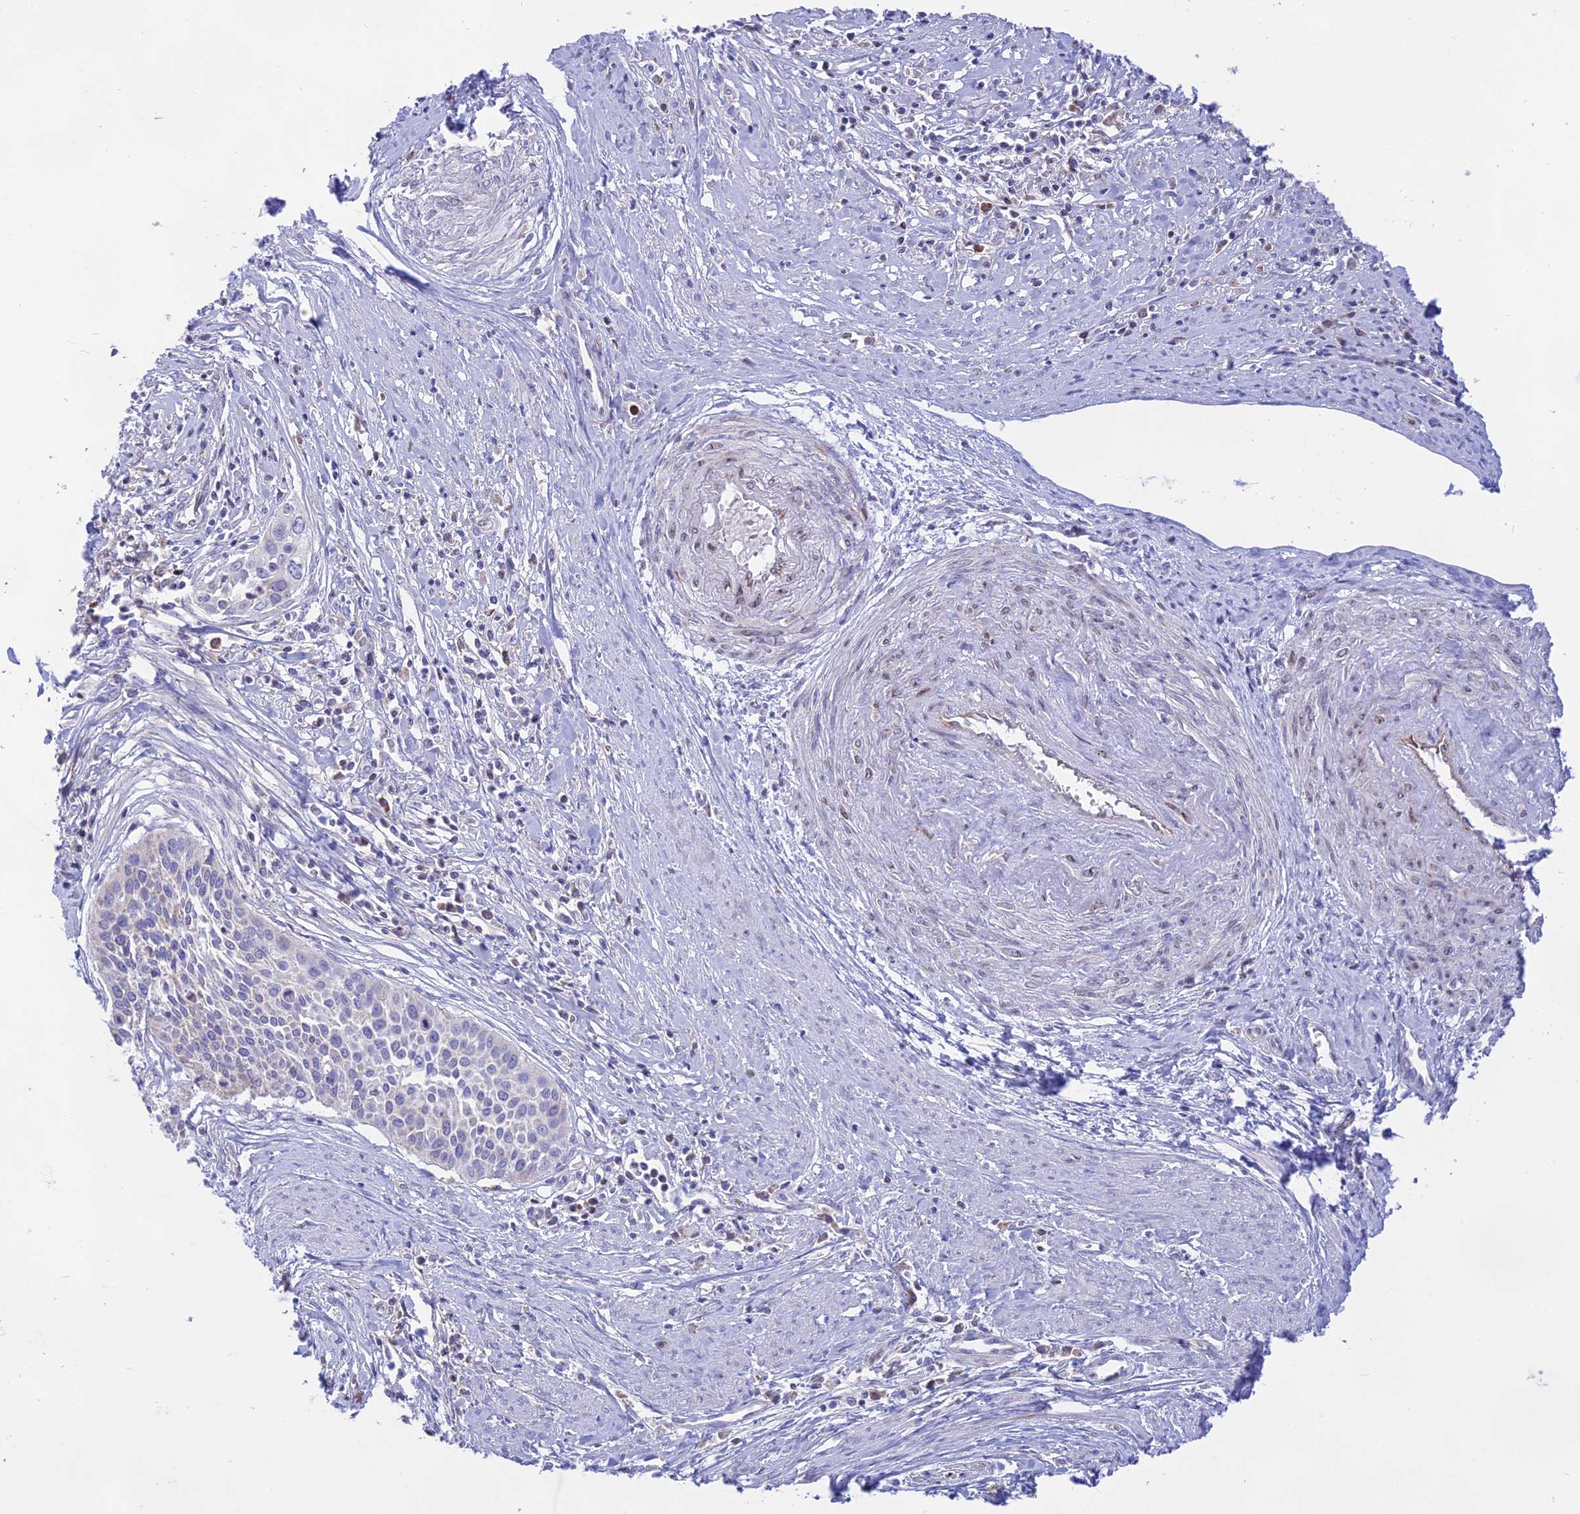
{"staining": {"intensity": "negative", "quantity": "none", "location": "none"}, "tissue": "cervical cancer", "cell_type": "Tumor cells", "image_type": "cancer", "snomed": [{"axis": "morphology", "description": "Squamous cell carcinoma, NOS"}, {"axis": "topography", "description": "Cervix"}], "caption": "Tumor cells are negative for protein expression in human cervical cancer.", "gene": "DOC2B", "patient": {"sex": "female", "age": 34}}